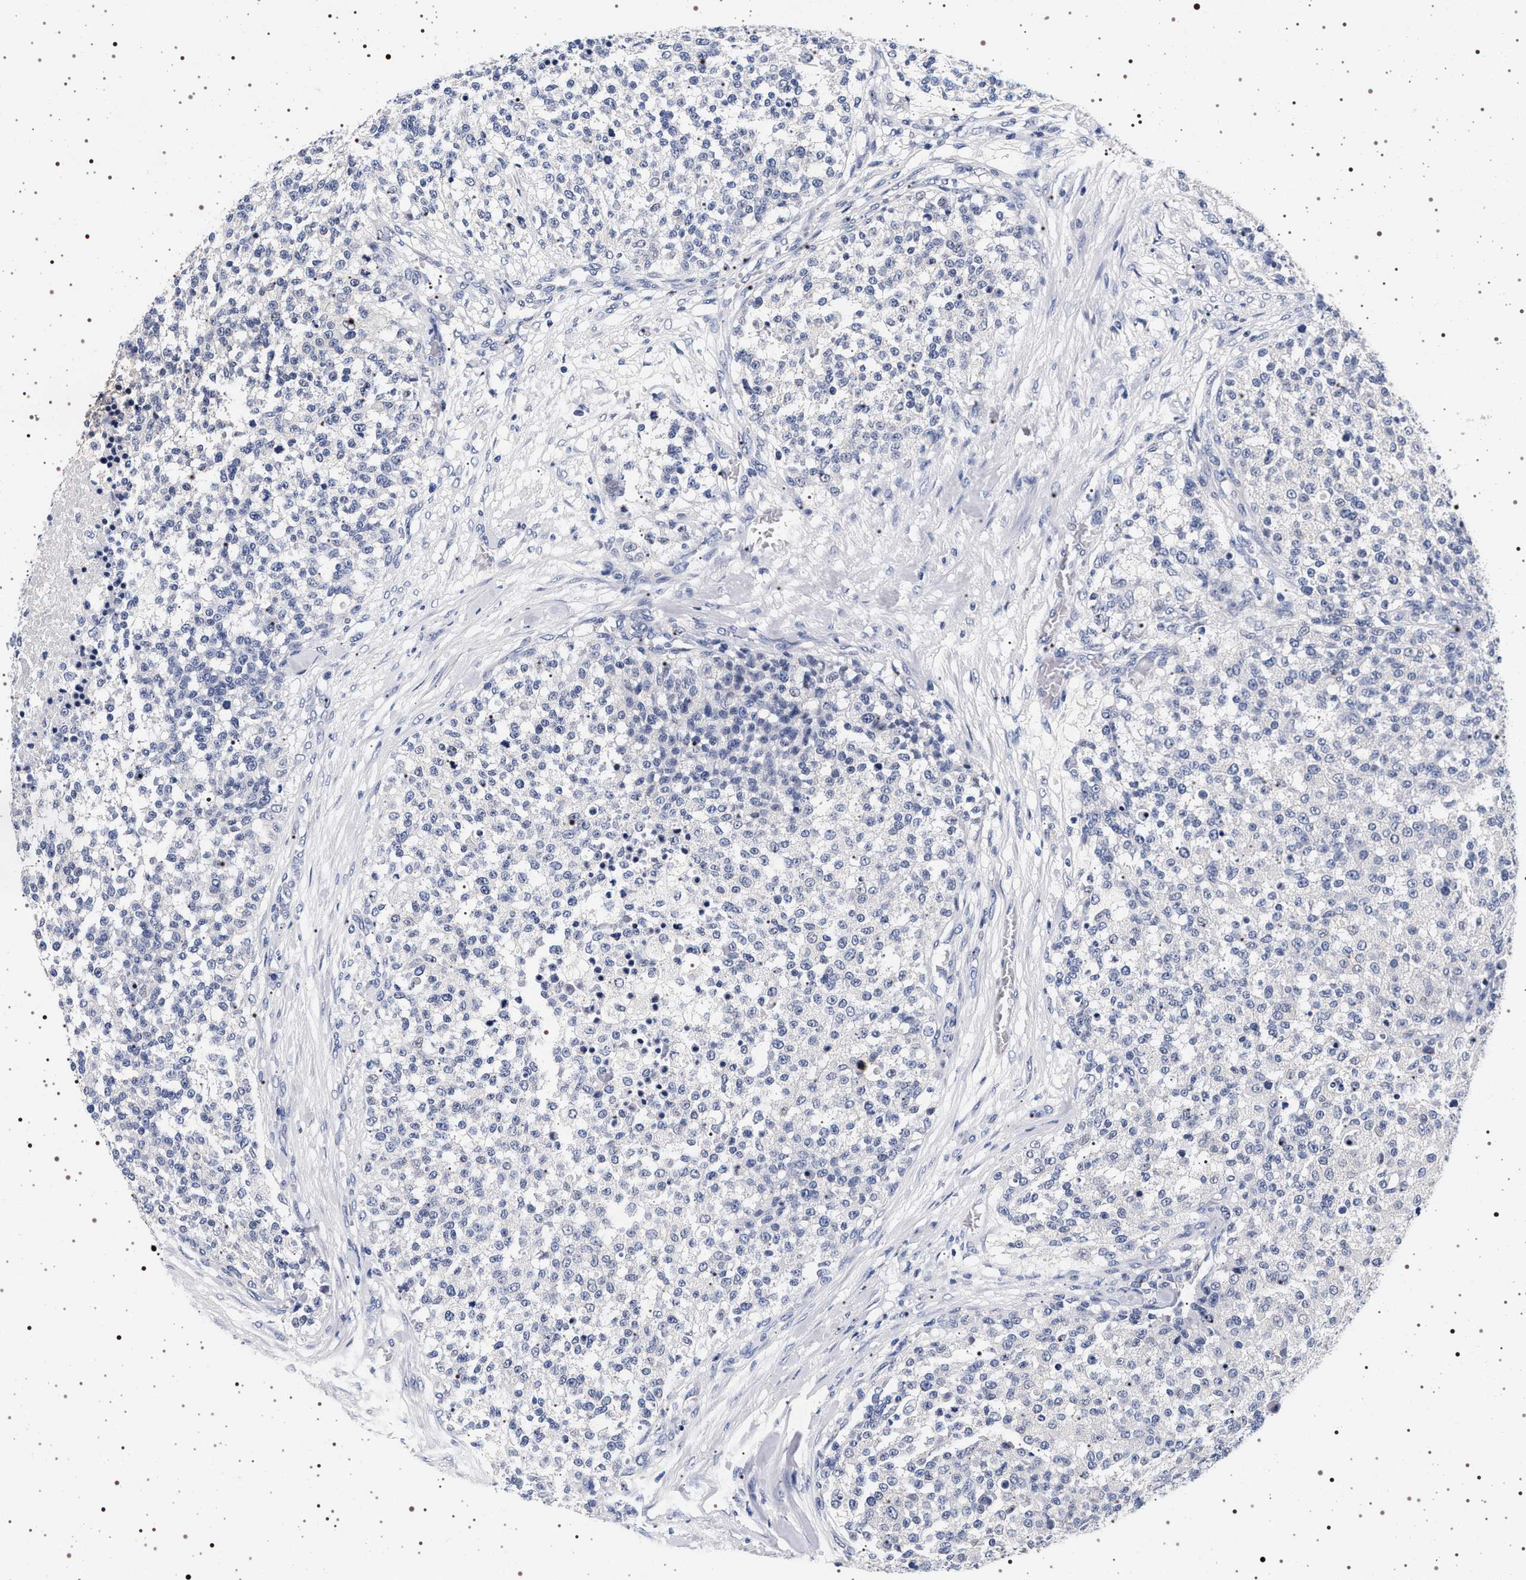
{"staining": {"intensity": "negative", "quantity": "none", "location": "none"}, "tissue": "testis cancer", "cell_type": "Tumor cells", "image_type": "cancer", "snomed": [{"axis": "morphology", "description": "Seminoma, NOS"}, {"axis": "topography", "description": "Testis"}], "caption": "Testis cancer (seminoma) was stained to show a protein in brown. There is no significant staining in tumor cells.", "gene": "MAPK10", "patient": {"sex": "male", "age": 59}}